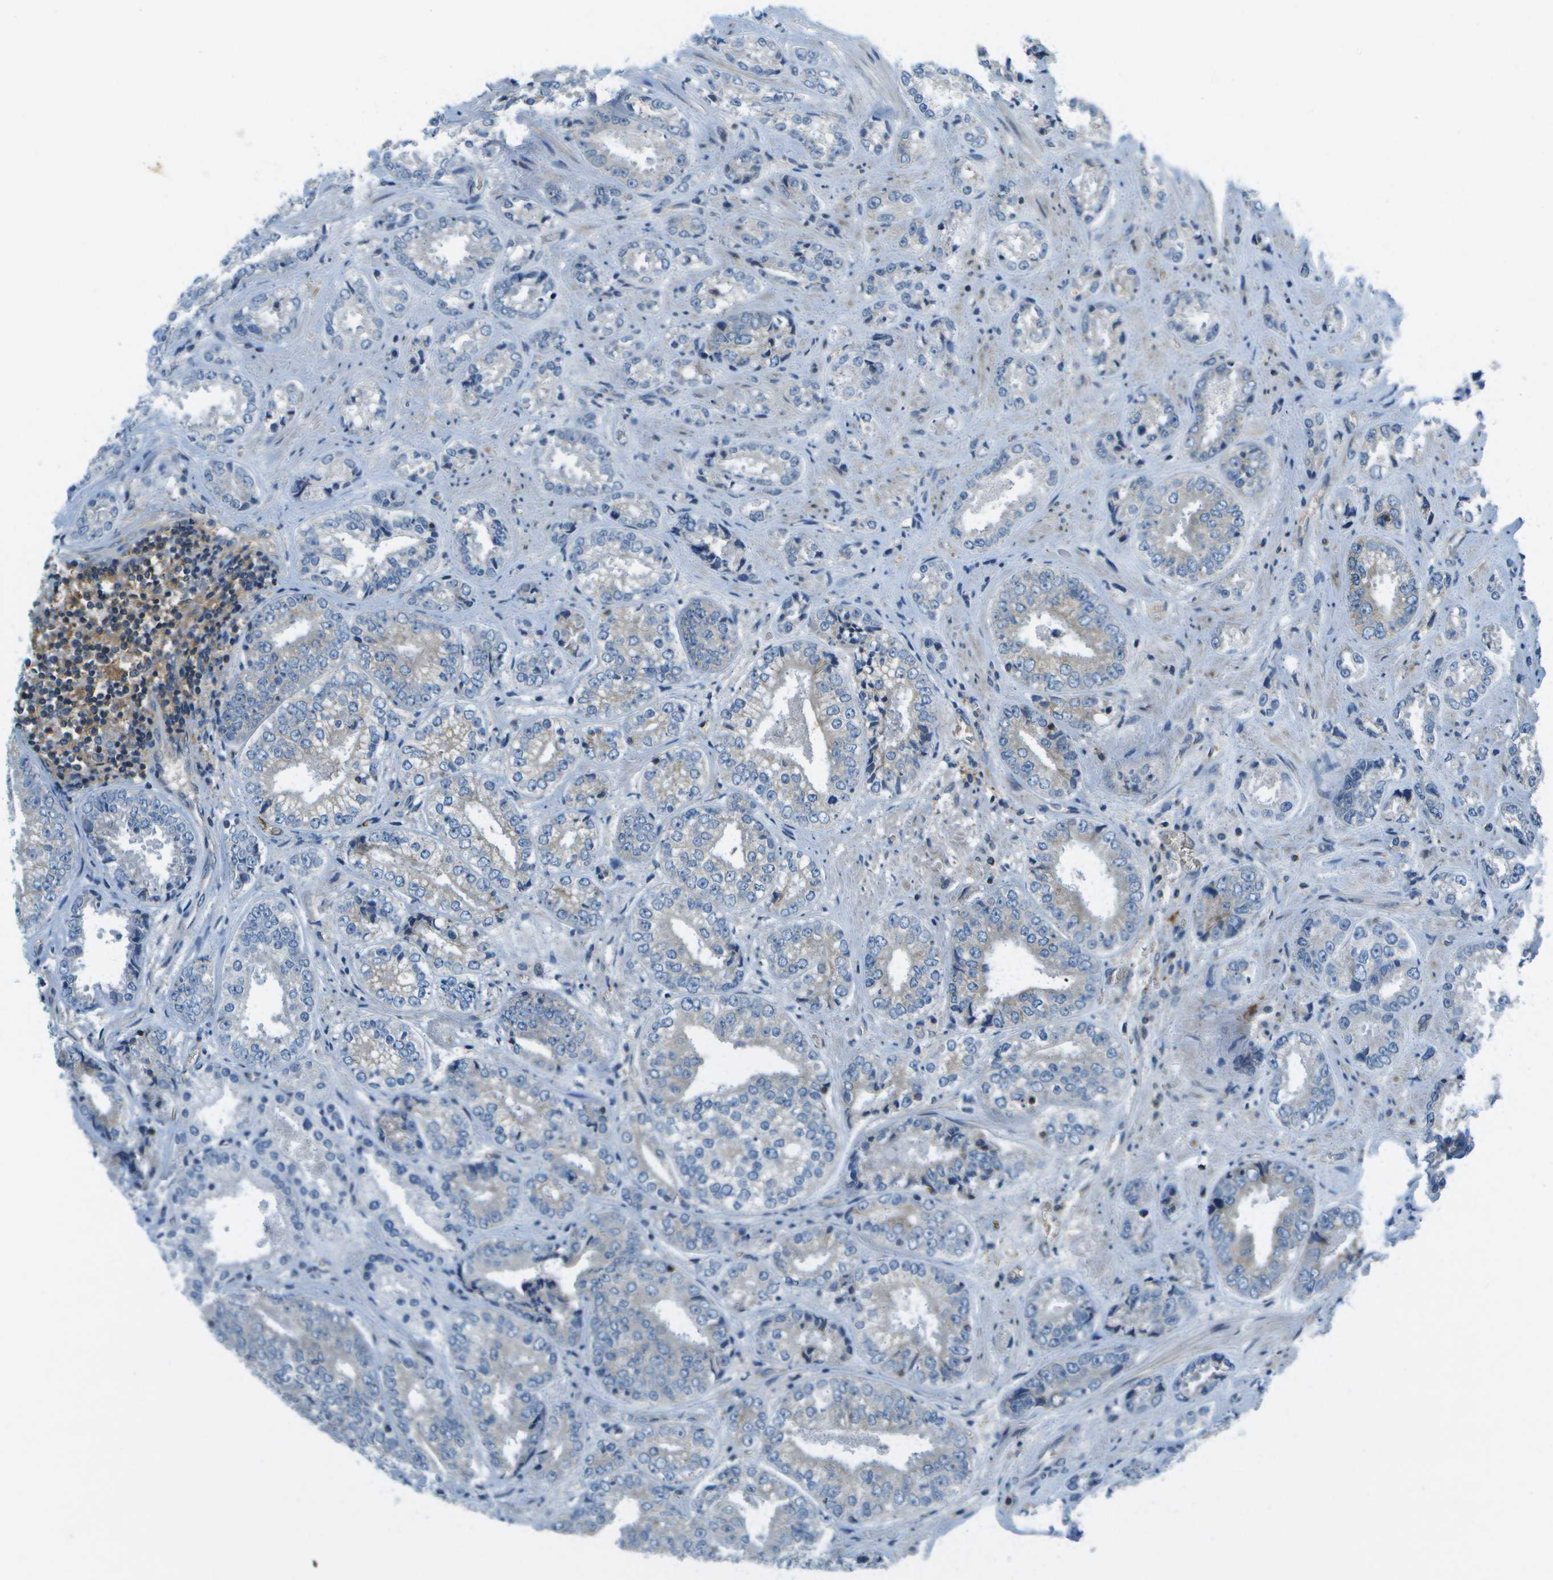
{"staining": {"intensity": "negative", "quantity": "none", "location": "none"}, "tissue": "prostate cancer", "cell_type": "Tumor cells", "image_type": "cancer", "snomed": [{"axis": "morphology", "description": "Adenocarcinoma, High grade"}, {"axis": "topography", "description": "Prostate"}], "caption": "Immunohistochemical staining of adenocarcinoma (high-grade) (prostate) demonstrates no significant positivity in tumor cells.", "gene": "CTIF", "patient": {"sex": "male", "age": 61}}